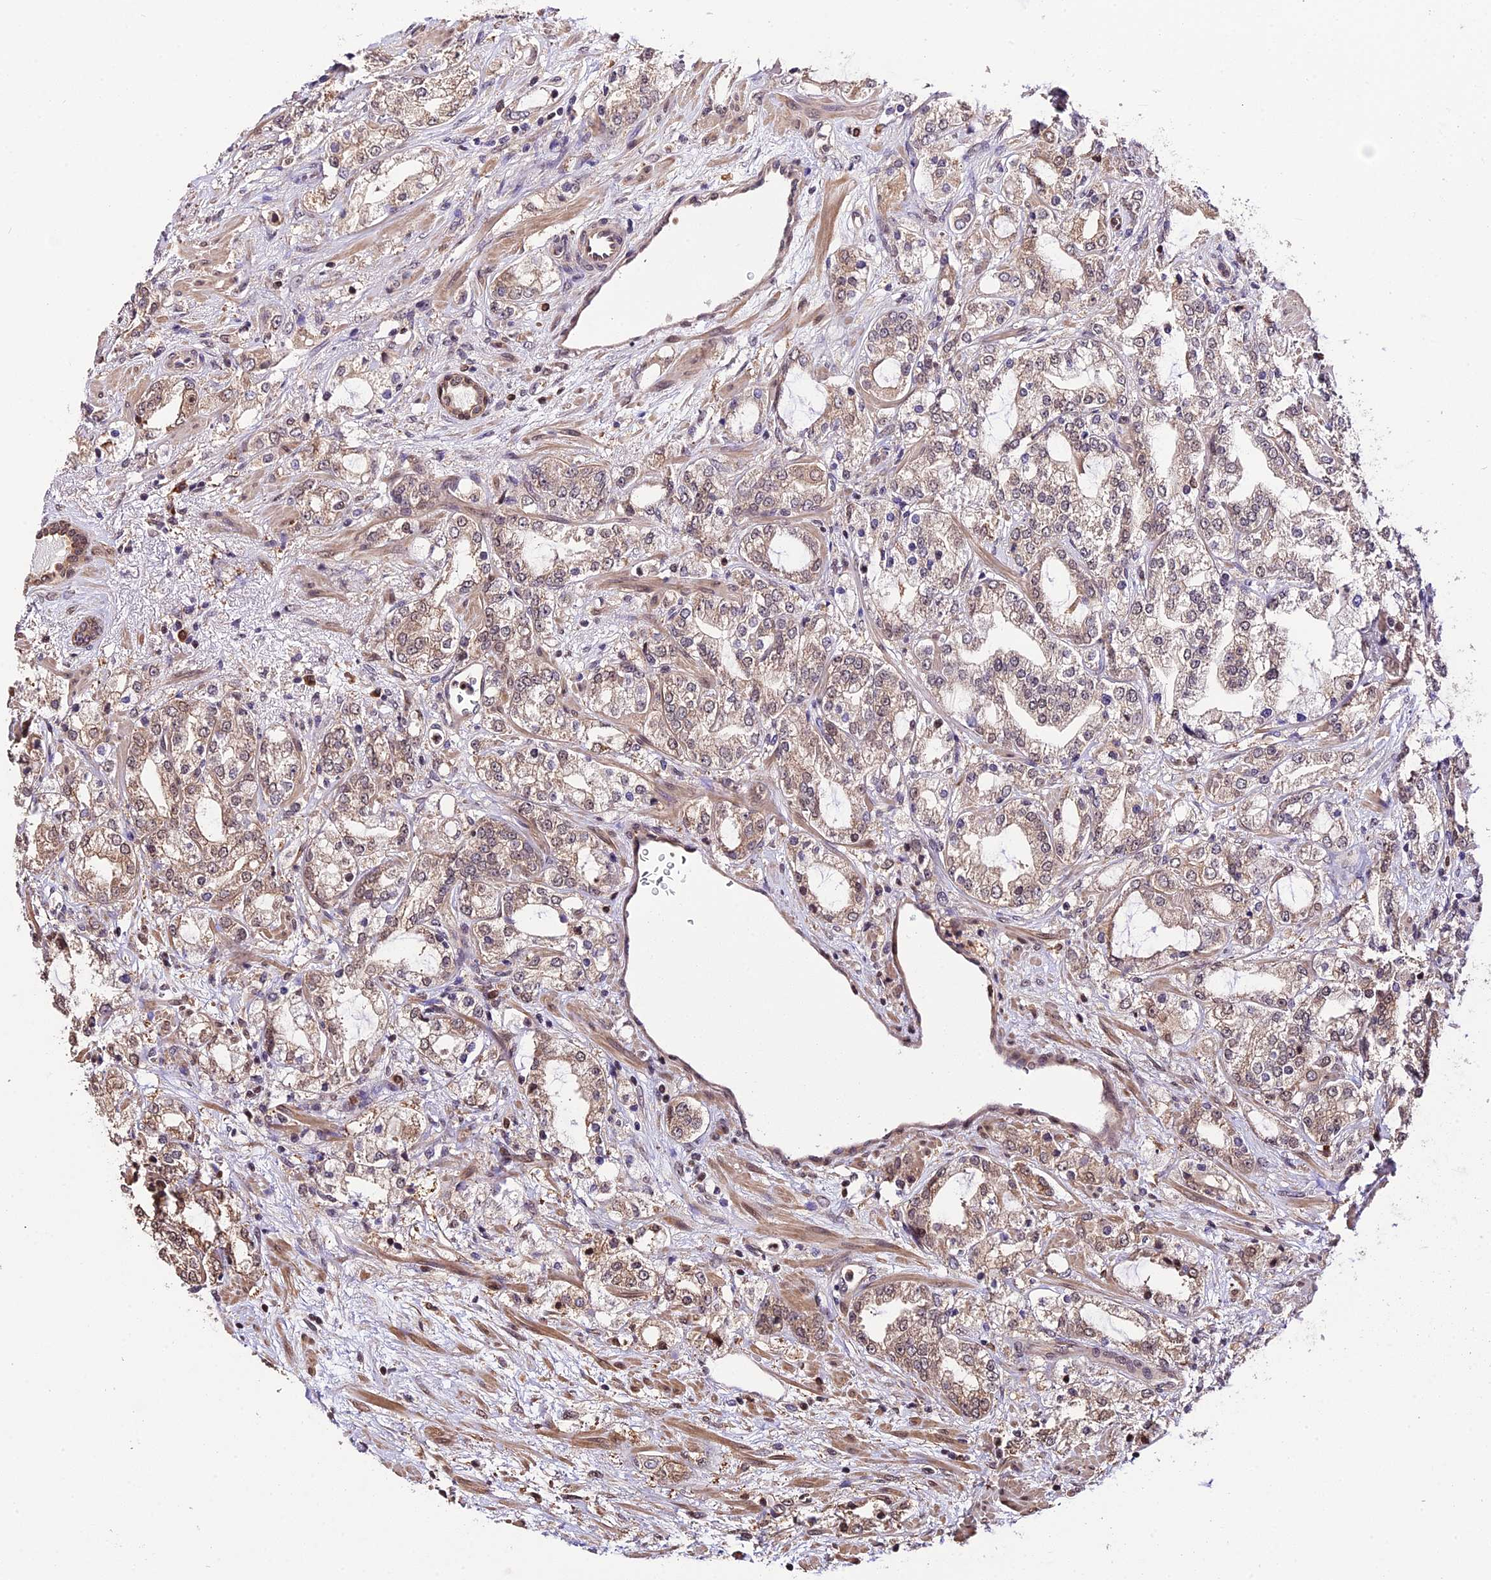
{"staining": {"intensity": "weak", "quantity": ">75%", "location": "cytoplasmic/membranous"}, "tissue": "prostate cancer", "cell_type": "Tumor cells", "image_type": "cancer", "snomed": [{"axis": "morphology", "description": "Adenocarcinoma, High grade"}, {"axis": "topography", "description": "Prostate"}], "caption": "Human prostate high-grade adenocarcinoma stained for a protein (brown) reveals weak cytoplasmic/membranous positive expression in about >75% of tumor cells.", "gene": "HERPUD1", "patient": {"sex": "male", "age": 64}}